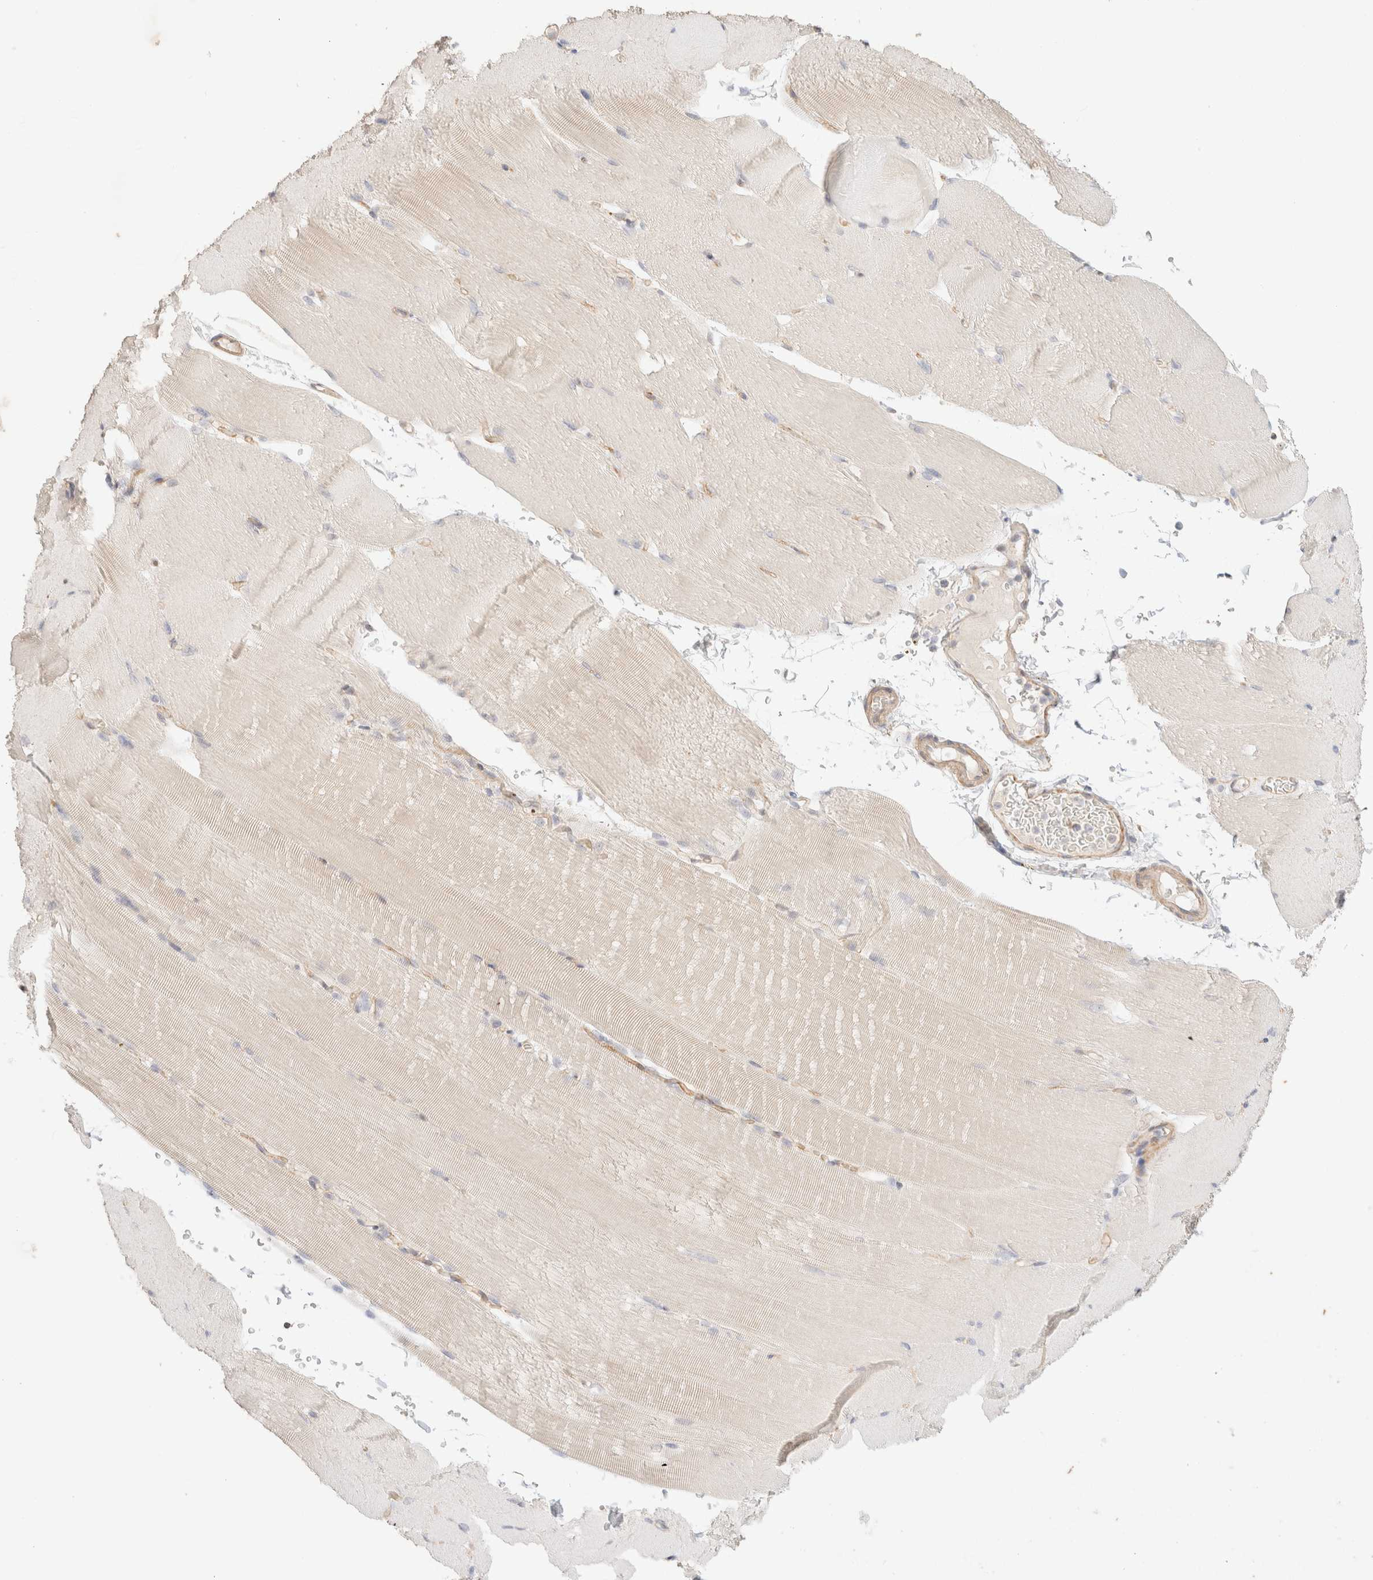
{"staining": {"intensity": "weak", "quantity": "<25%", "location": "cytoplasmic/membranous"}, "tissue": "skeletal muscle", "cell_type": "Myocytes", "image_type": "normal", "snomed": [{"axis": "morphology", "description": "Normal tissue, NOS"}, {"axis": "topography", "description": "Skeletal muscle"}, {"axis": "topography", "description": "Parathyroid gland"}], "caption": "Protein analysis of unremarkable skeletal muscle shows no significant expression in myocytes.", "gene": "CSNK1E", "patient": {"sex": "female", "age": 37}}